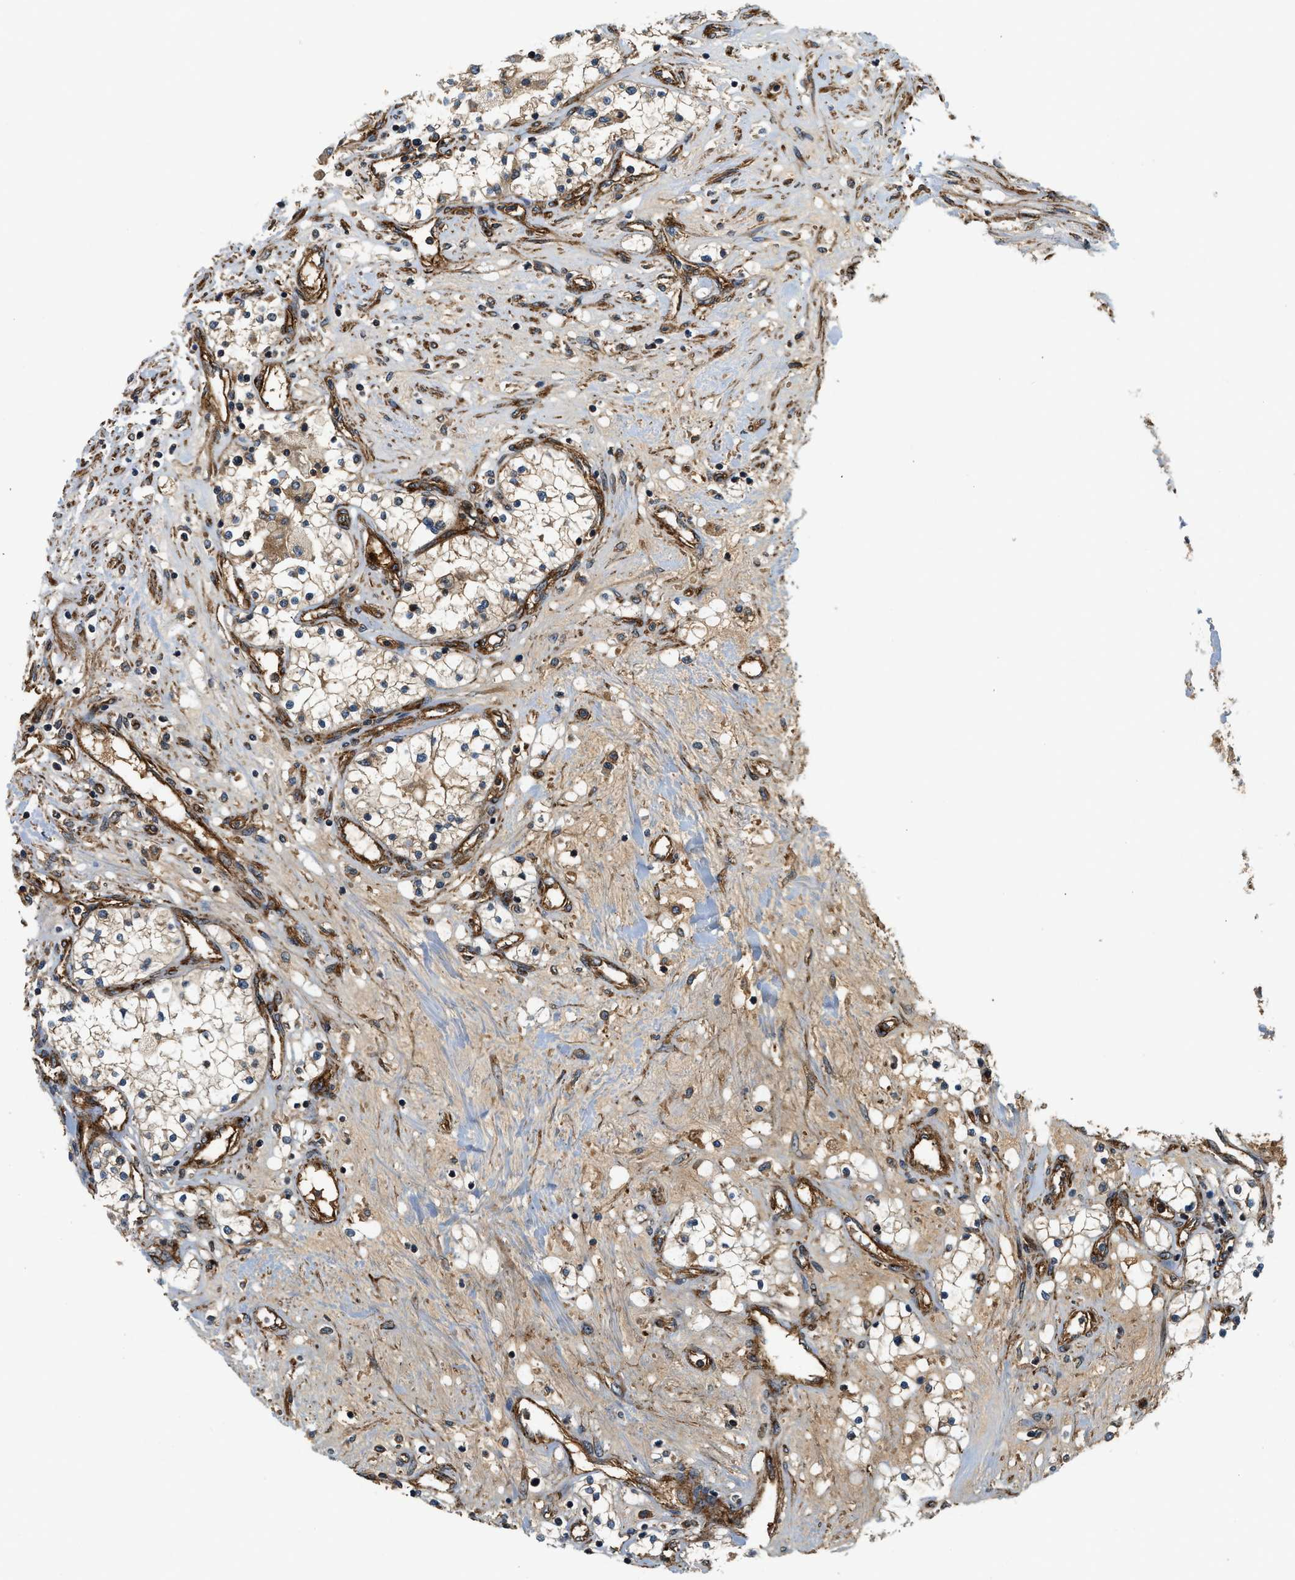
{"staining": {"intensity": "weak", "quantity": "25%-75%", "location": "cytoplasmic/membranous"}, "tissue": "renal cancer", "cell_type": "Tumor cells", "image_type": "cancer", "snomed": [{"axis": "morphology", "description": "Adenocarcinoma, NOS"}, {"axis": "topography", "description": "Kidney"}], "caption": "Renal cancer tissue demonstrates weak cytoplasmic/membranous staining in approximately 25%-75% of tumor cells, visualized by immunohistochemistry.", "gene": "HIP1", "patient": {"sex": "male", "age": 68}}